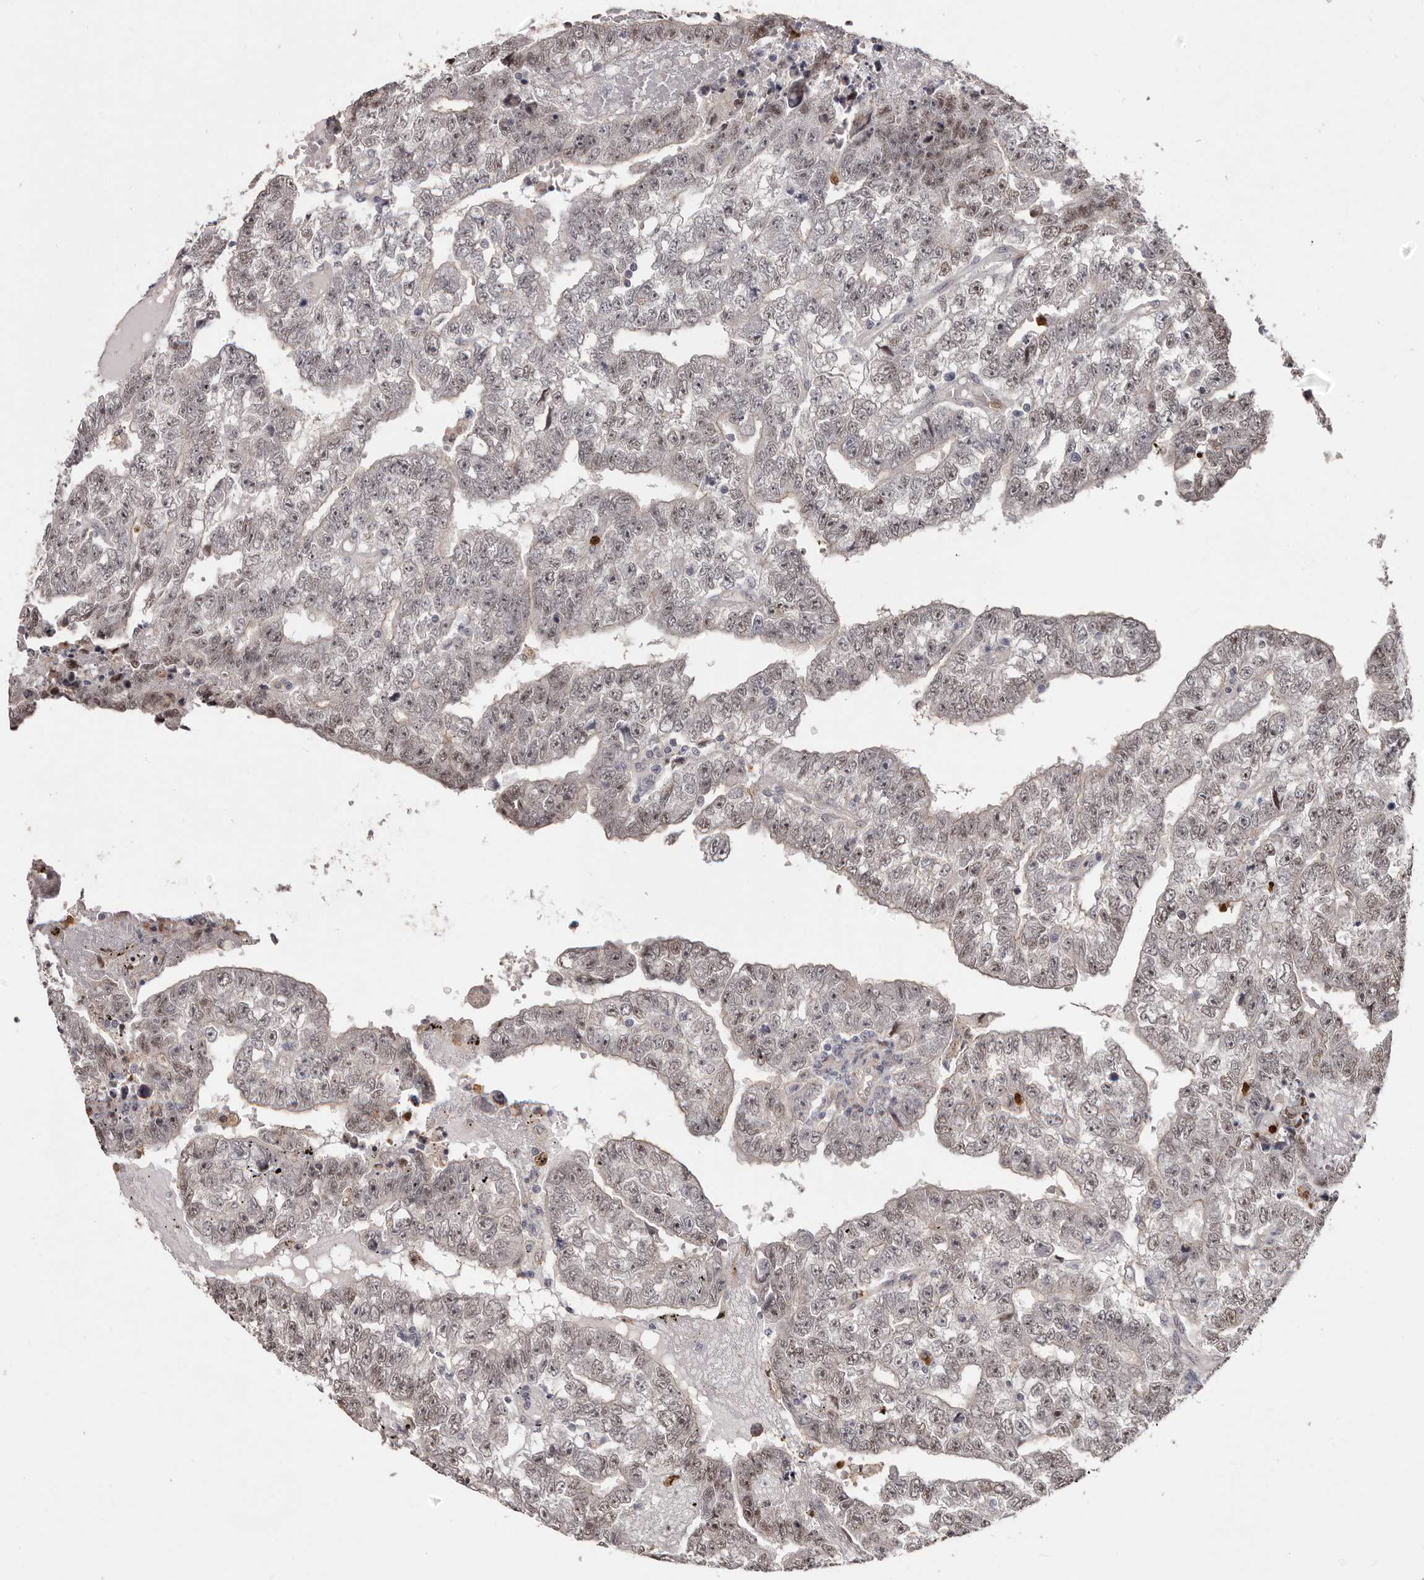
{"staining": {"intensity": "weak", "quantity": "25%-75%", "location": "nuclear"}, "tissue": "testis cancer", "cell_type": "Tumor cells", "image_type": "cancer", "snomed": [{"axis": "morphology", "description": "Carcinoma, Embryonal, NOS"}, {"axis": "topography", "description": "Testis"}], "caption": "An immunohistochemistry photomicrograph of tumor tissue is shown. Protein staining in brown labels weak nuclear positivity in testis embryonal carcinoma within tumor cells.", "gene": "GPR157", "patient": {"sex": "male", "age": 25}}